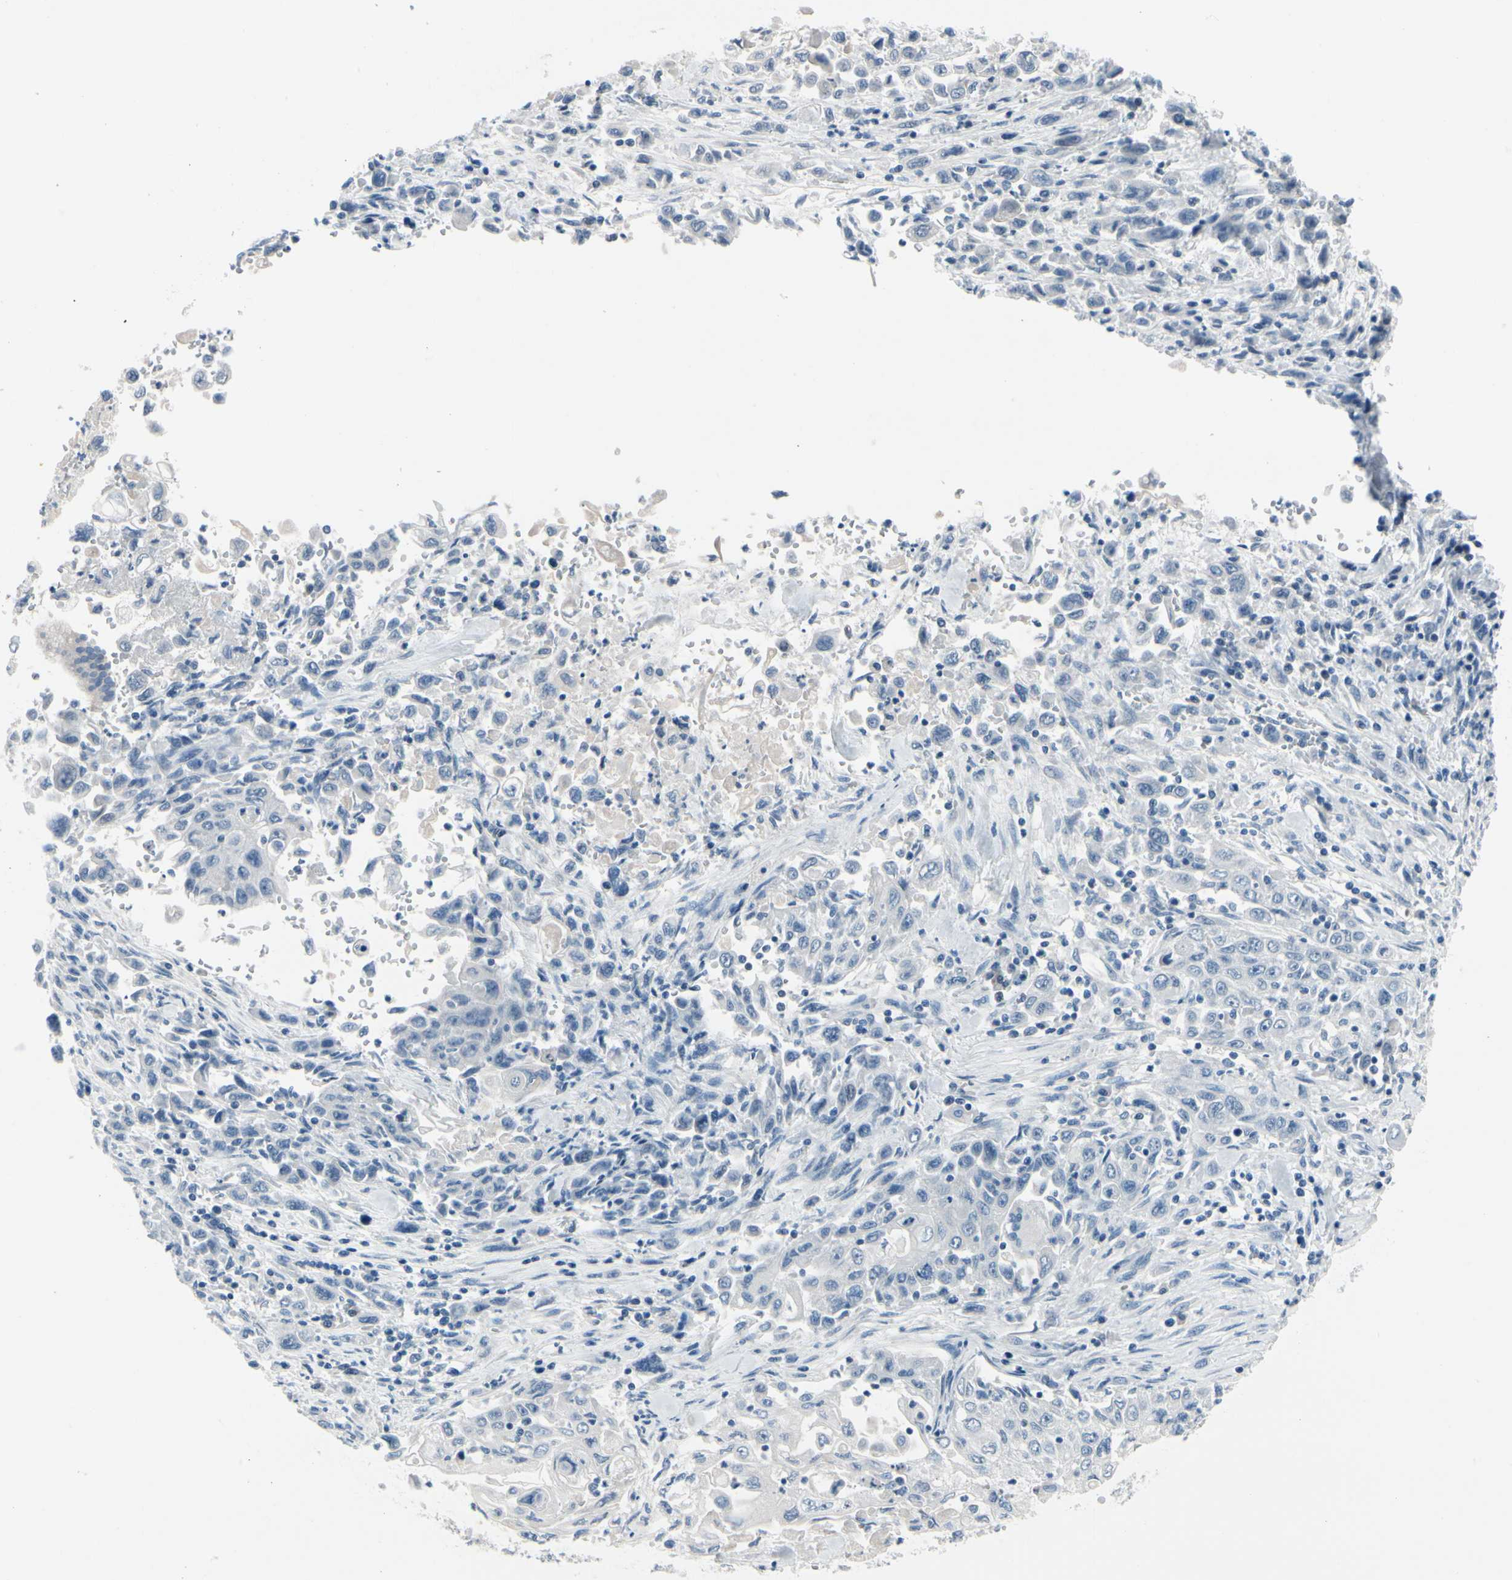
{"staining": {"intensity": "negative", "quantity": "none", "location": "none"}, "tissue": "pancreatic cancer", "cell_type": "Tumor cells", "image_type": "cancer", "snomed": [{"axis": "morphology", "description": "Adenocarcinoma, NOS"}, {"axis": "topography", "description": "Pancreas"}], "caption": "There is no significant staining in tumor cells of pancreatic adenocarcinoma. (DAB (3,3'-diaminobenzidine) immunohistochemistry with hematoxylin counter stain).", "gene": "PGR", "patient": {"sex": "male", "age": 70}}